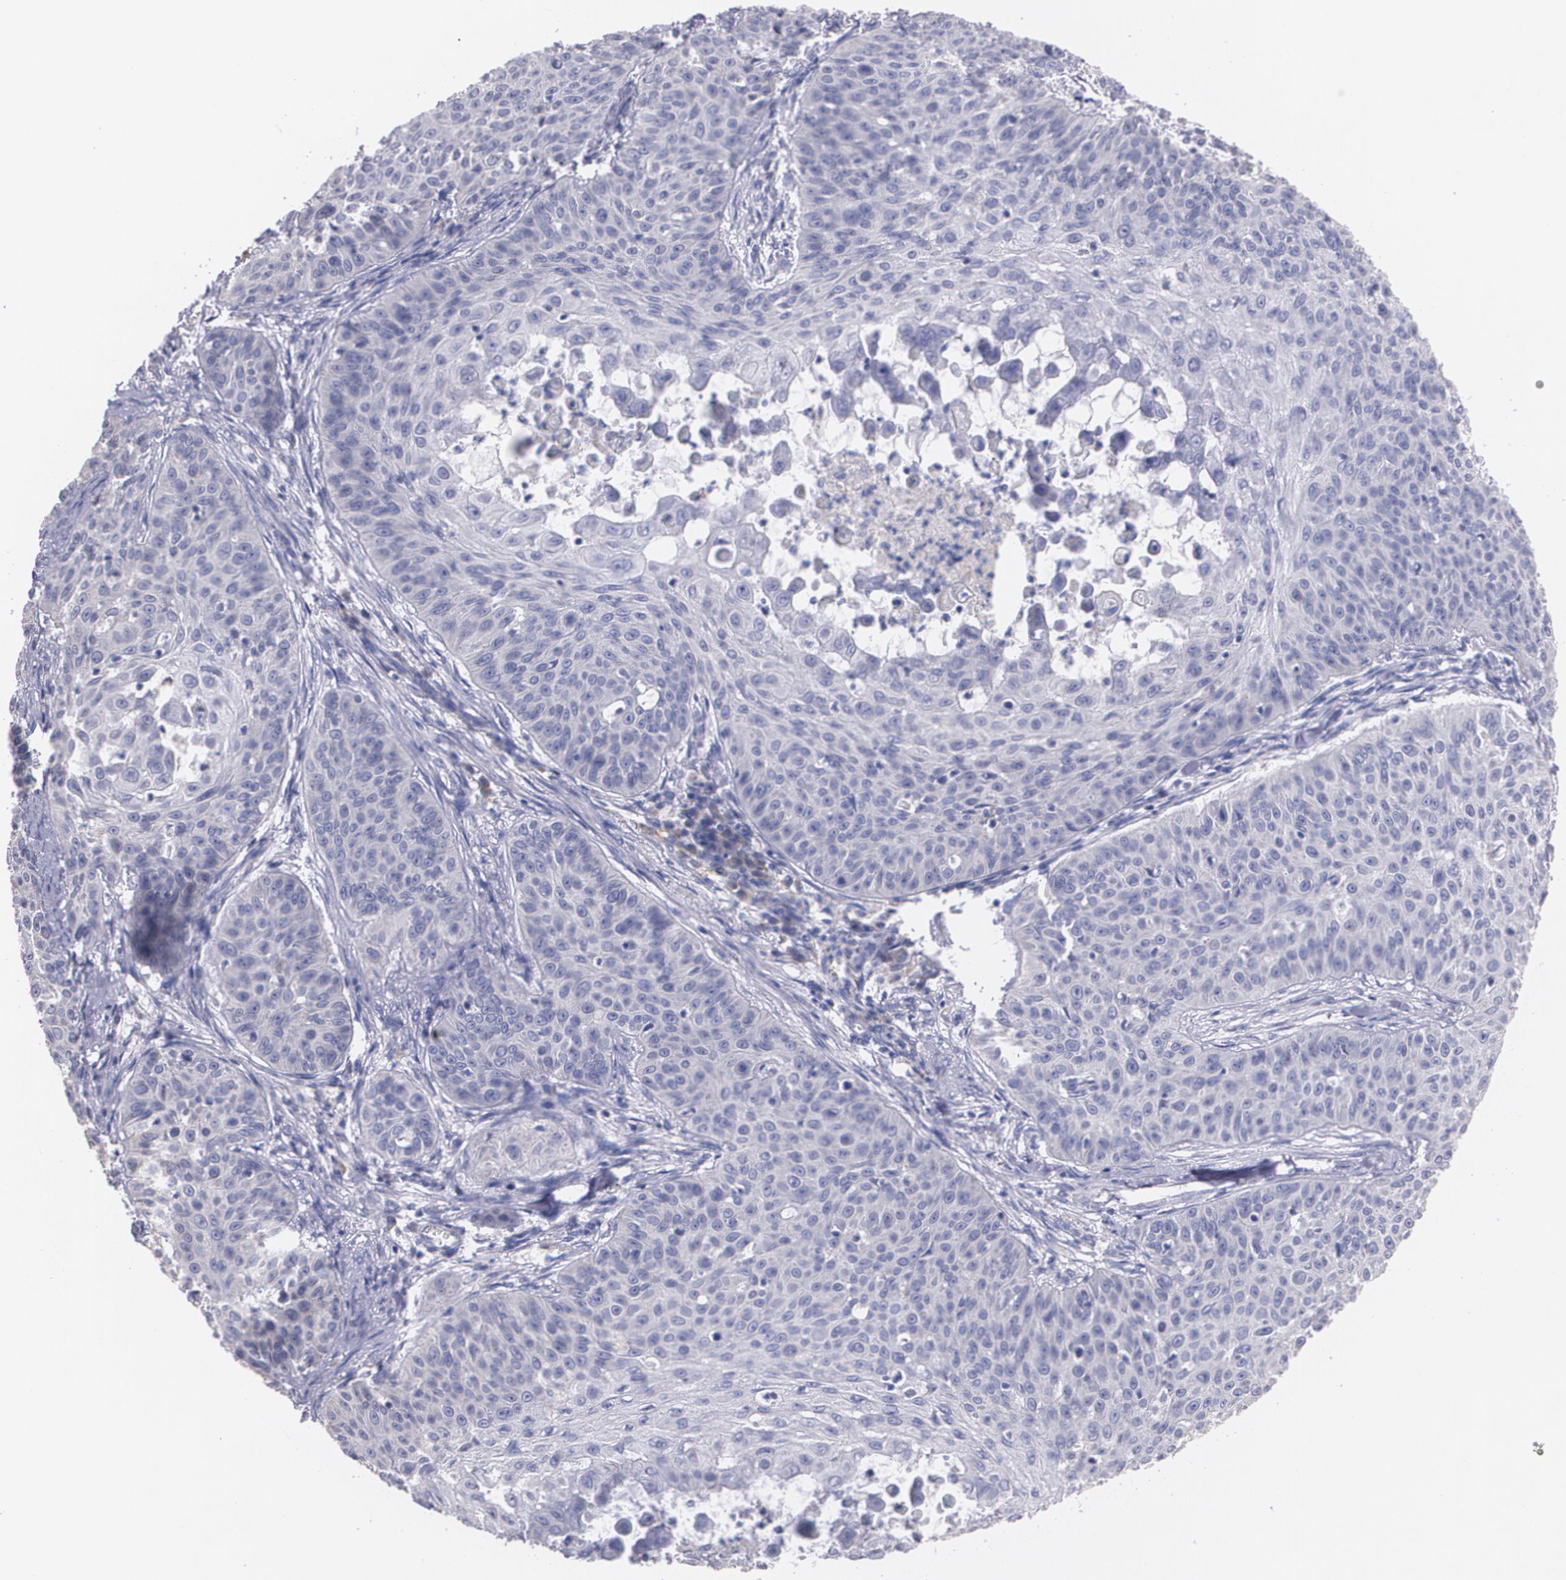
{"staining": {"intensity": "negative", "quantity": "none", "location": "none"}, "tissue": "skin cancer", "cell_type": "Tumor cells", "image_type": "cancer", "snomed": [{"axis": "morphology", "description": "Squamous cell carcinoma, NOS"}, {"axis": "topography", "description": "Skin"}], "caption": "Micrograph shows no significant protein expression in tumor cells of skin squamous cell carcinoma.", "gene": "AMBP", "patient": {"sex": "male", "age": 82}}